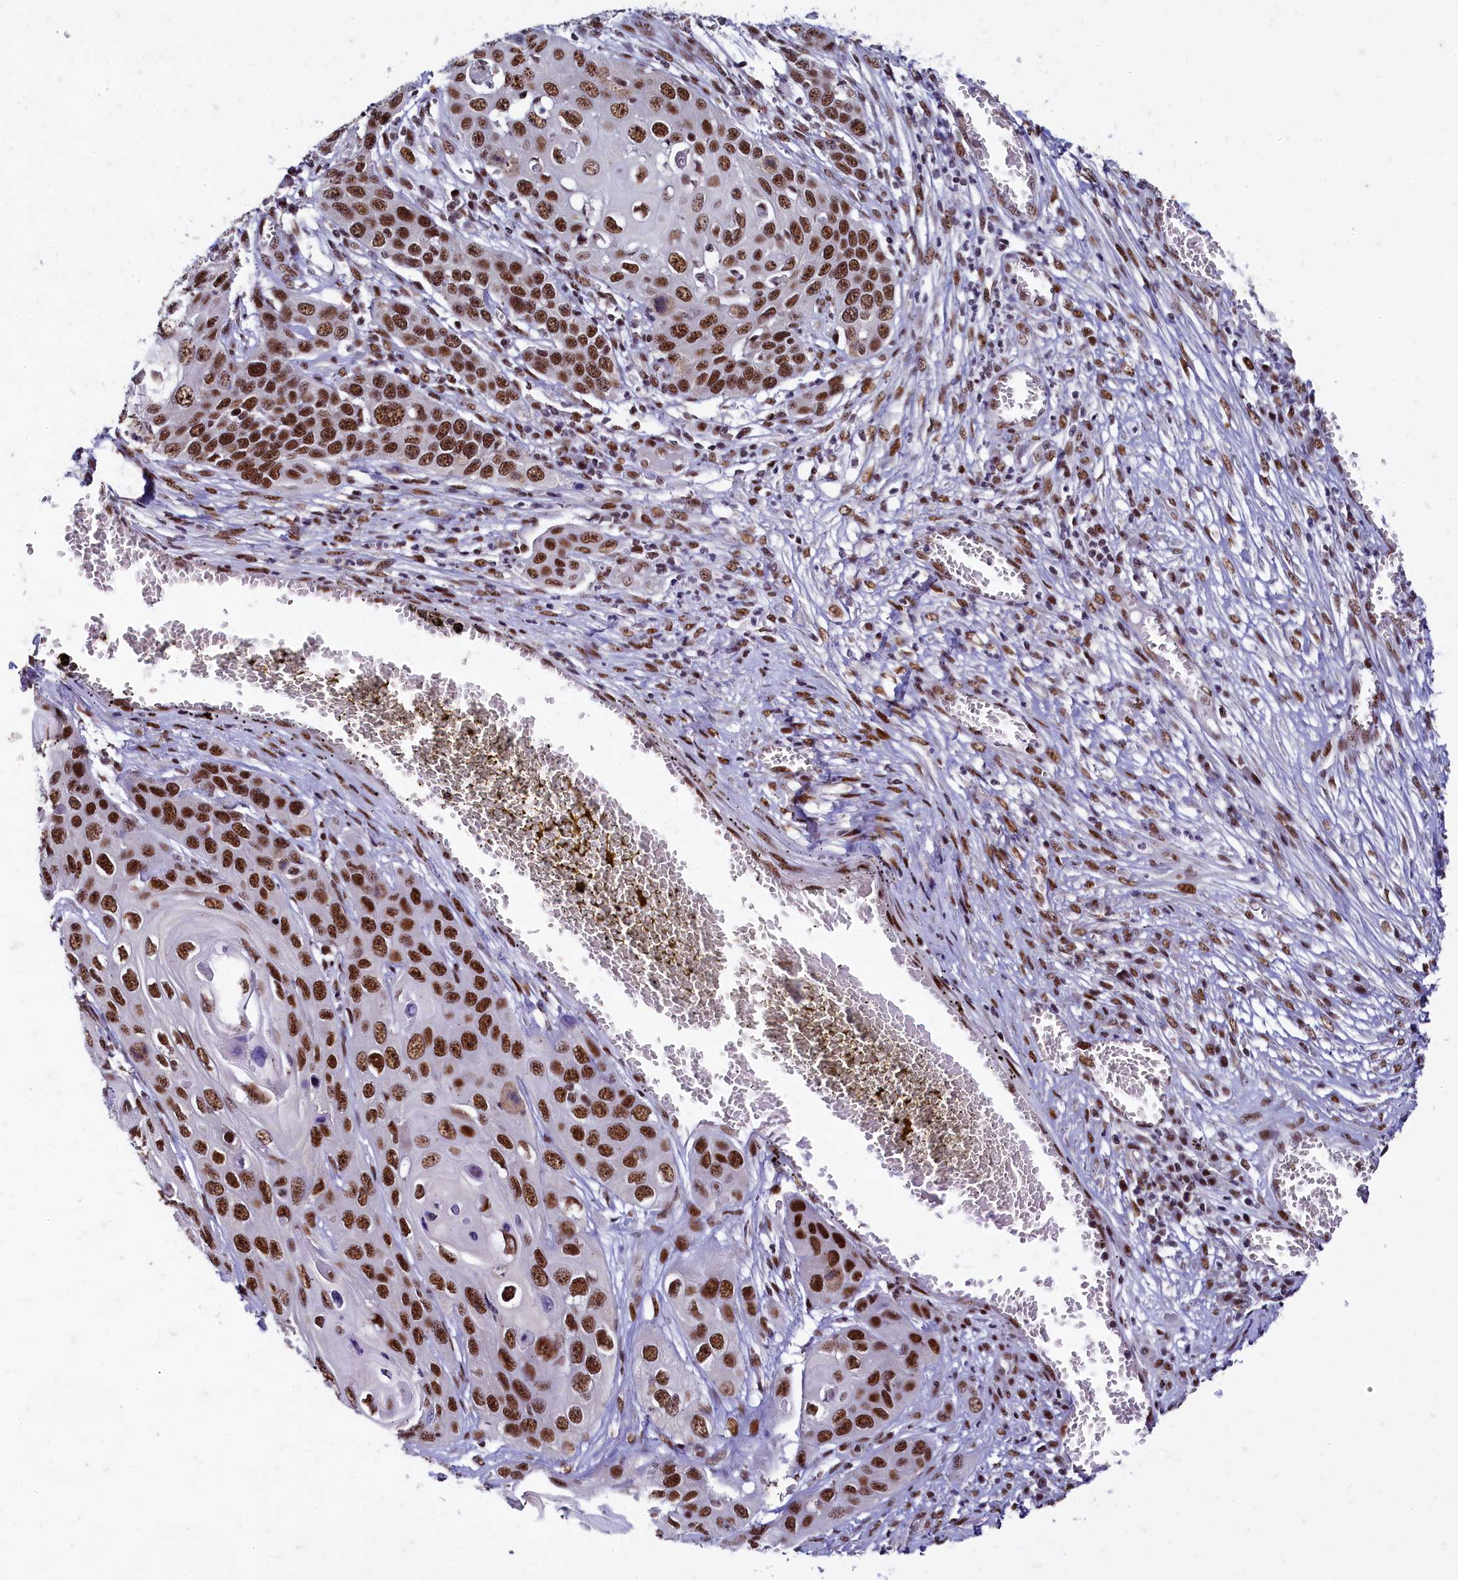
{"staining": {"intensity": "strong", "quantity": ">75%", "location": "nuclear"}, "tissue": "skin cancer", "cell_type": "Tumor cells", "image_type": "cancer", "snomed": [{"axis": "morphology", "description": "Squamous cell carcinoma, NOS"}, {"axis": "topography", "description": "Skin"}], "caption": "Immunohistochemistry photomicrograph of squamous cell carcinoma (skin) stained for a protein (brown), which reveals high levels of strong nuclear staining in about >75% of tumor cells.", "gene": "CPSF7", "patient": {"sex": "male", "age": 55}}